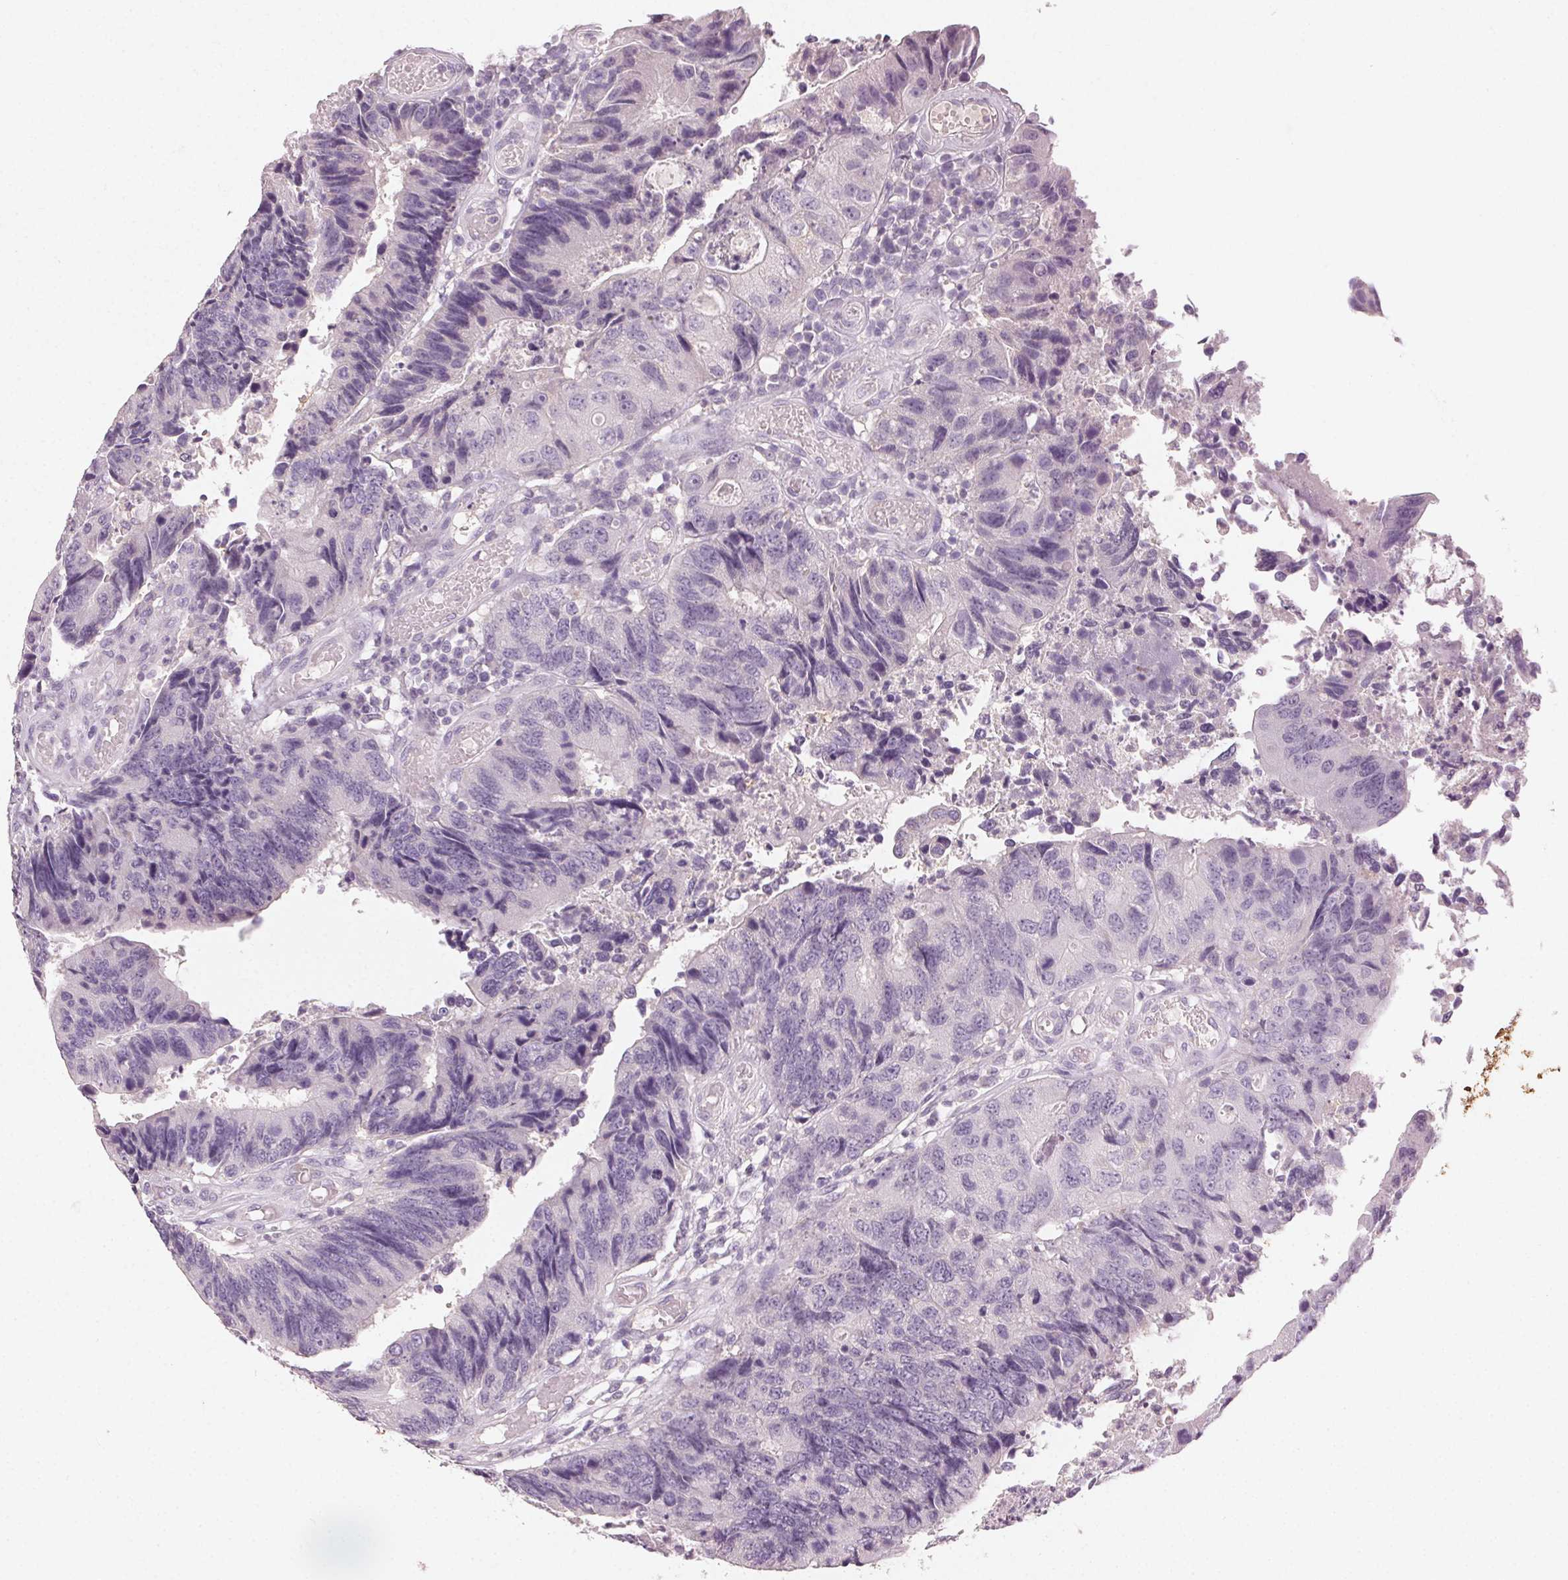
{"staining": {"intensity": "negative", "quantity": "none", "location": "none"}, "tissue": "colorectal cancer", "cell_type": "Tumor cells", "image_type": "cancer", "snomed": [{"axis": "morphology", "description": "Adenocarcinoma, NOS"}, {"axis": "topography", "description": "Colon"}], "caption": "This photomicrograph is of colorectal cancer stained with immunohistochemistry (IHC) to label a protein in brown with the nuclei are counter-stained blue. There is no staining in tumor cells.", "gene": "CLTRN", "patient": {"sex": "female", "age": 67}}